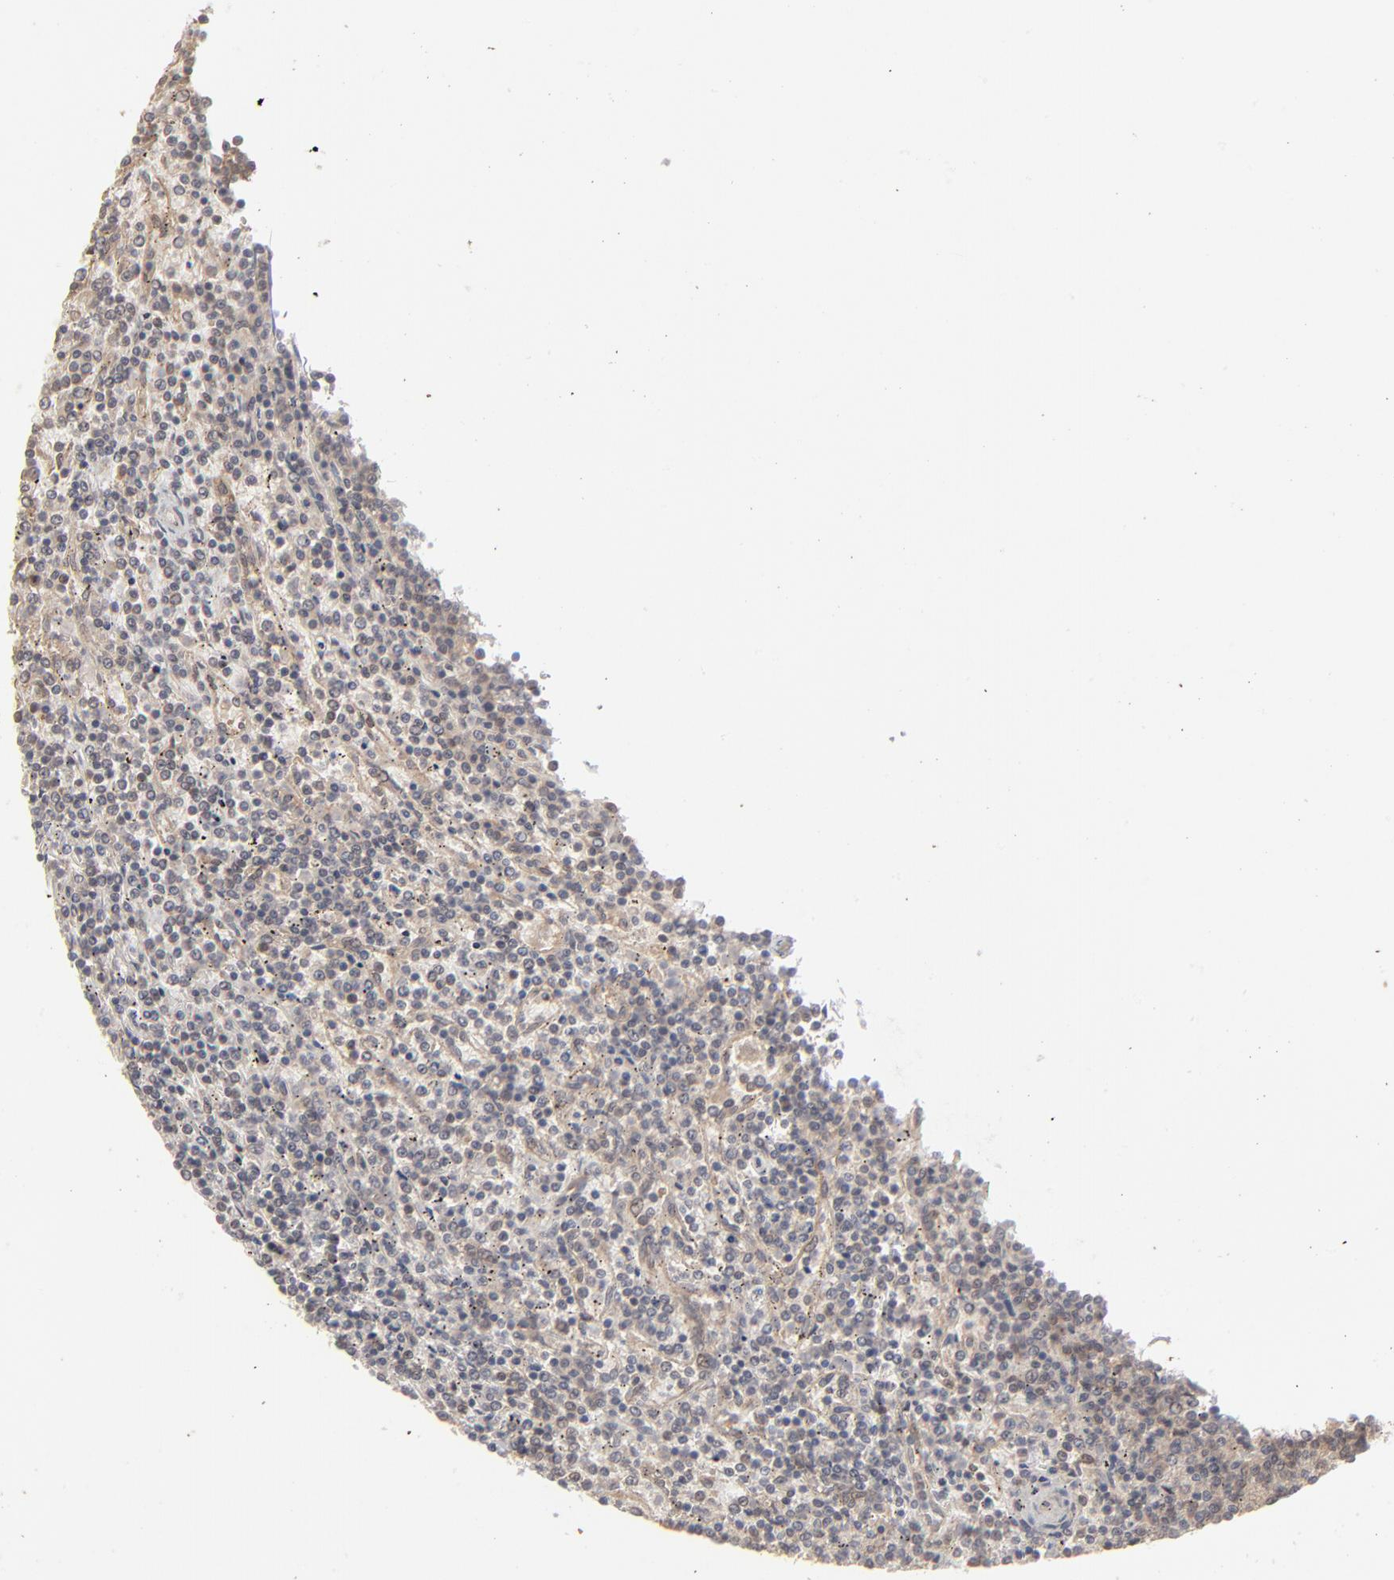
{"staining": {"intensity": "negative", "quantity": "none", "location": "none"}, "tissue": "lymphoma", "cell_type": "Tumor cells", "image_type": "cancer", "snomed": [{"axis": "morphology", "description": "Malignant lymphoma, non-Hodgkin's type, Low grade"}, {"axis": "topography", "description": "Spleen"}], "caption": "Histopathology image shows no protein expression in tumor cells of low-grade malignant lymphoma, non-Hodgkin's type tissue.", "gene": "SCFD1", "patient": {"sex": "female", "age": 50}}